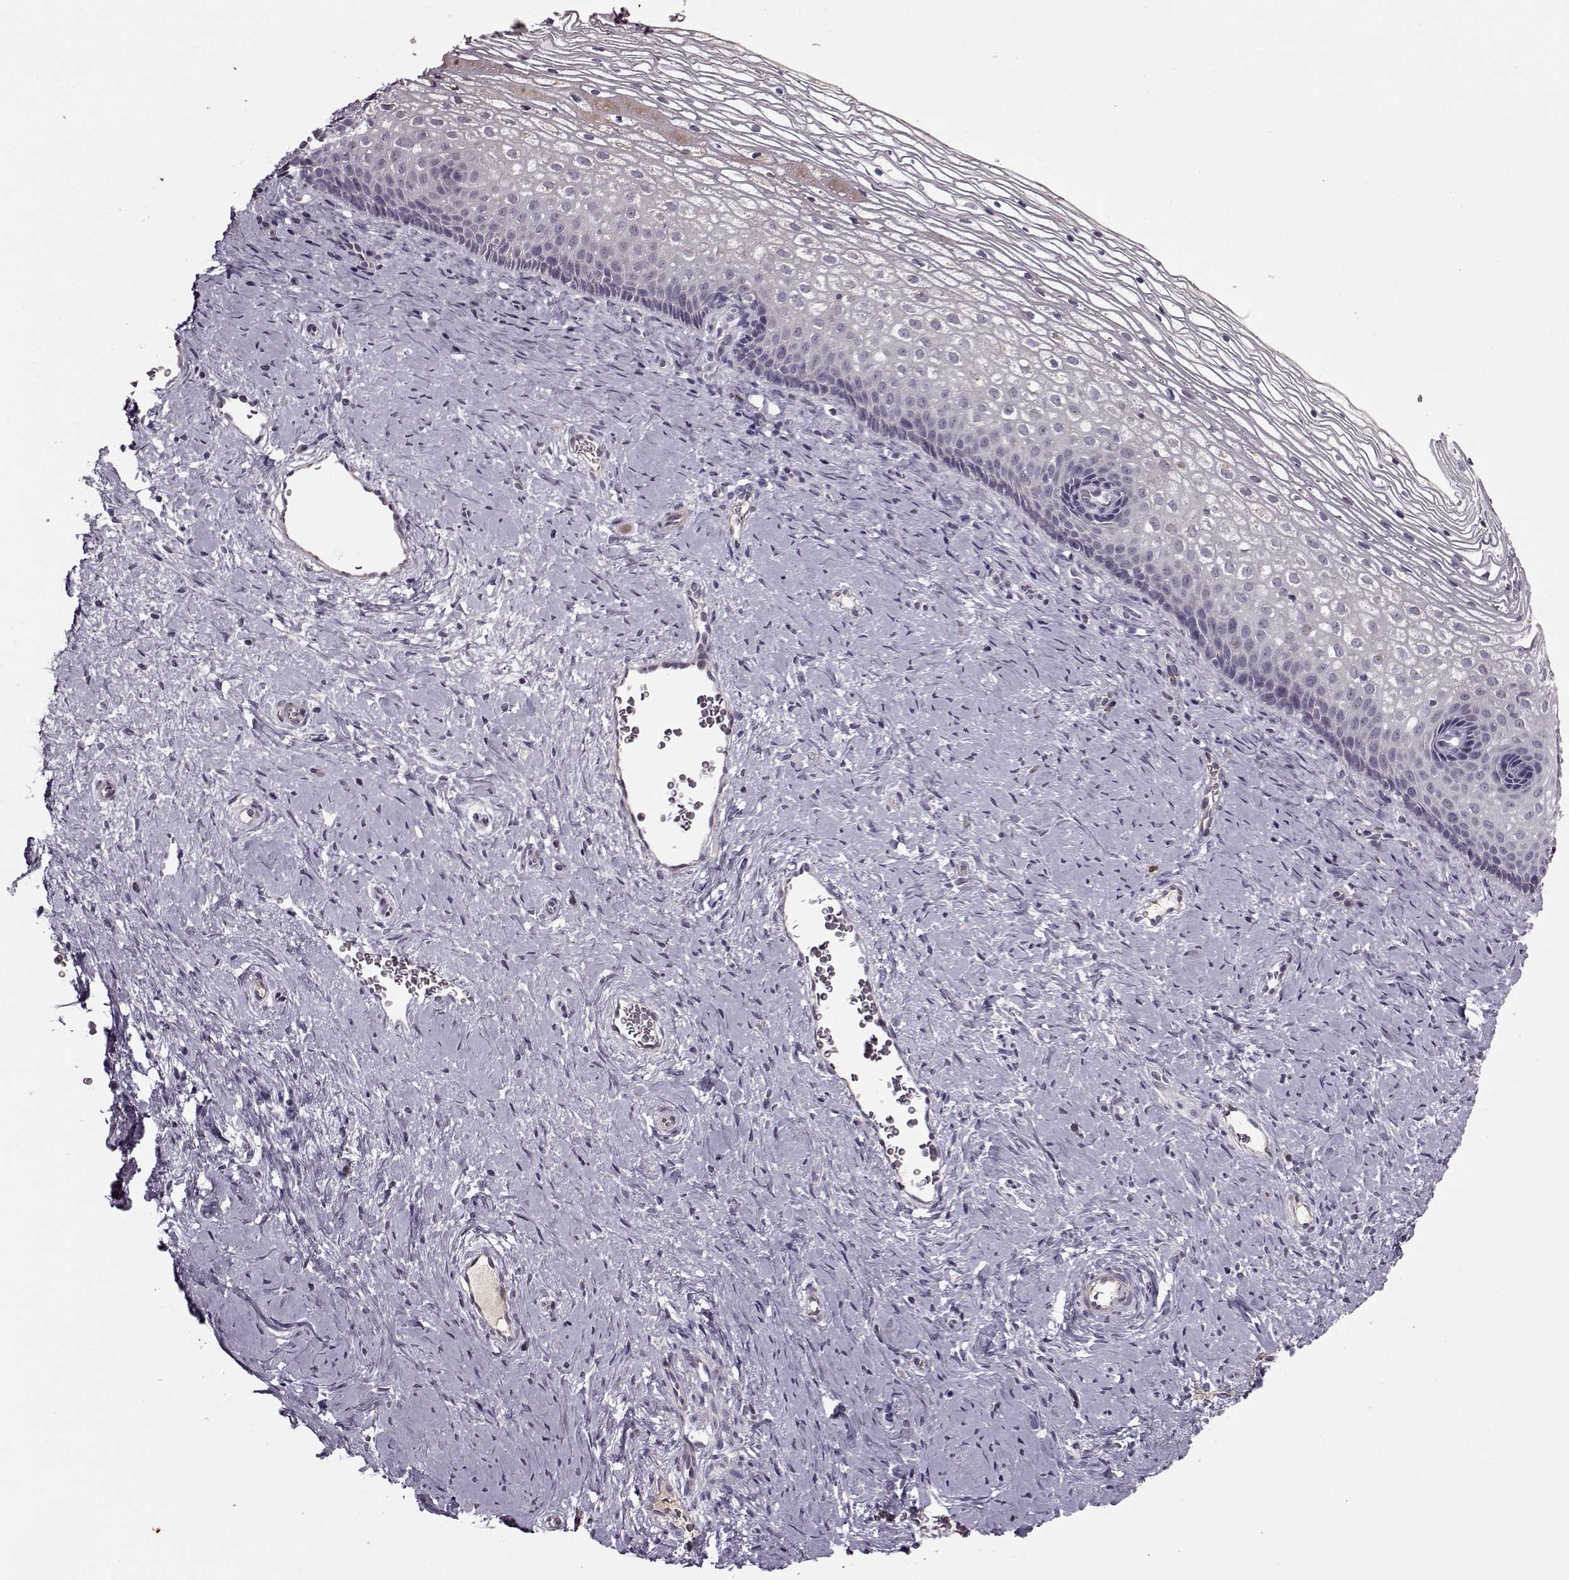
{"staining": {"intensity": "negative", "quantity": "none", "location": "none"}, "tissue": "cervix", "cell_type": "Glandular cells", "image_type": "normal", "snomed": [{"axis": "morphology", "description": "Normal tissue, NOS"}, {"axis": "topography", "description": "Cervix"}], "caption": "DAB (3,3'-diaminobenzidine) immunohistochemical staining of normal cervix reveals no significant positivity in glandular cells.", "gene": "KRT9", "patient": {"sex": "female", "age": 34}}